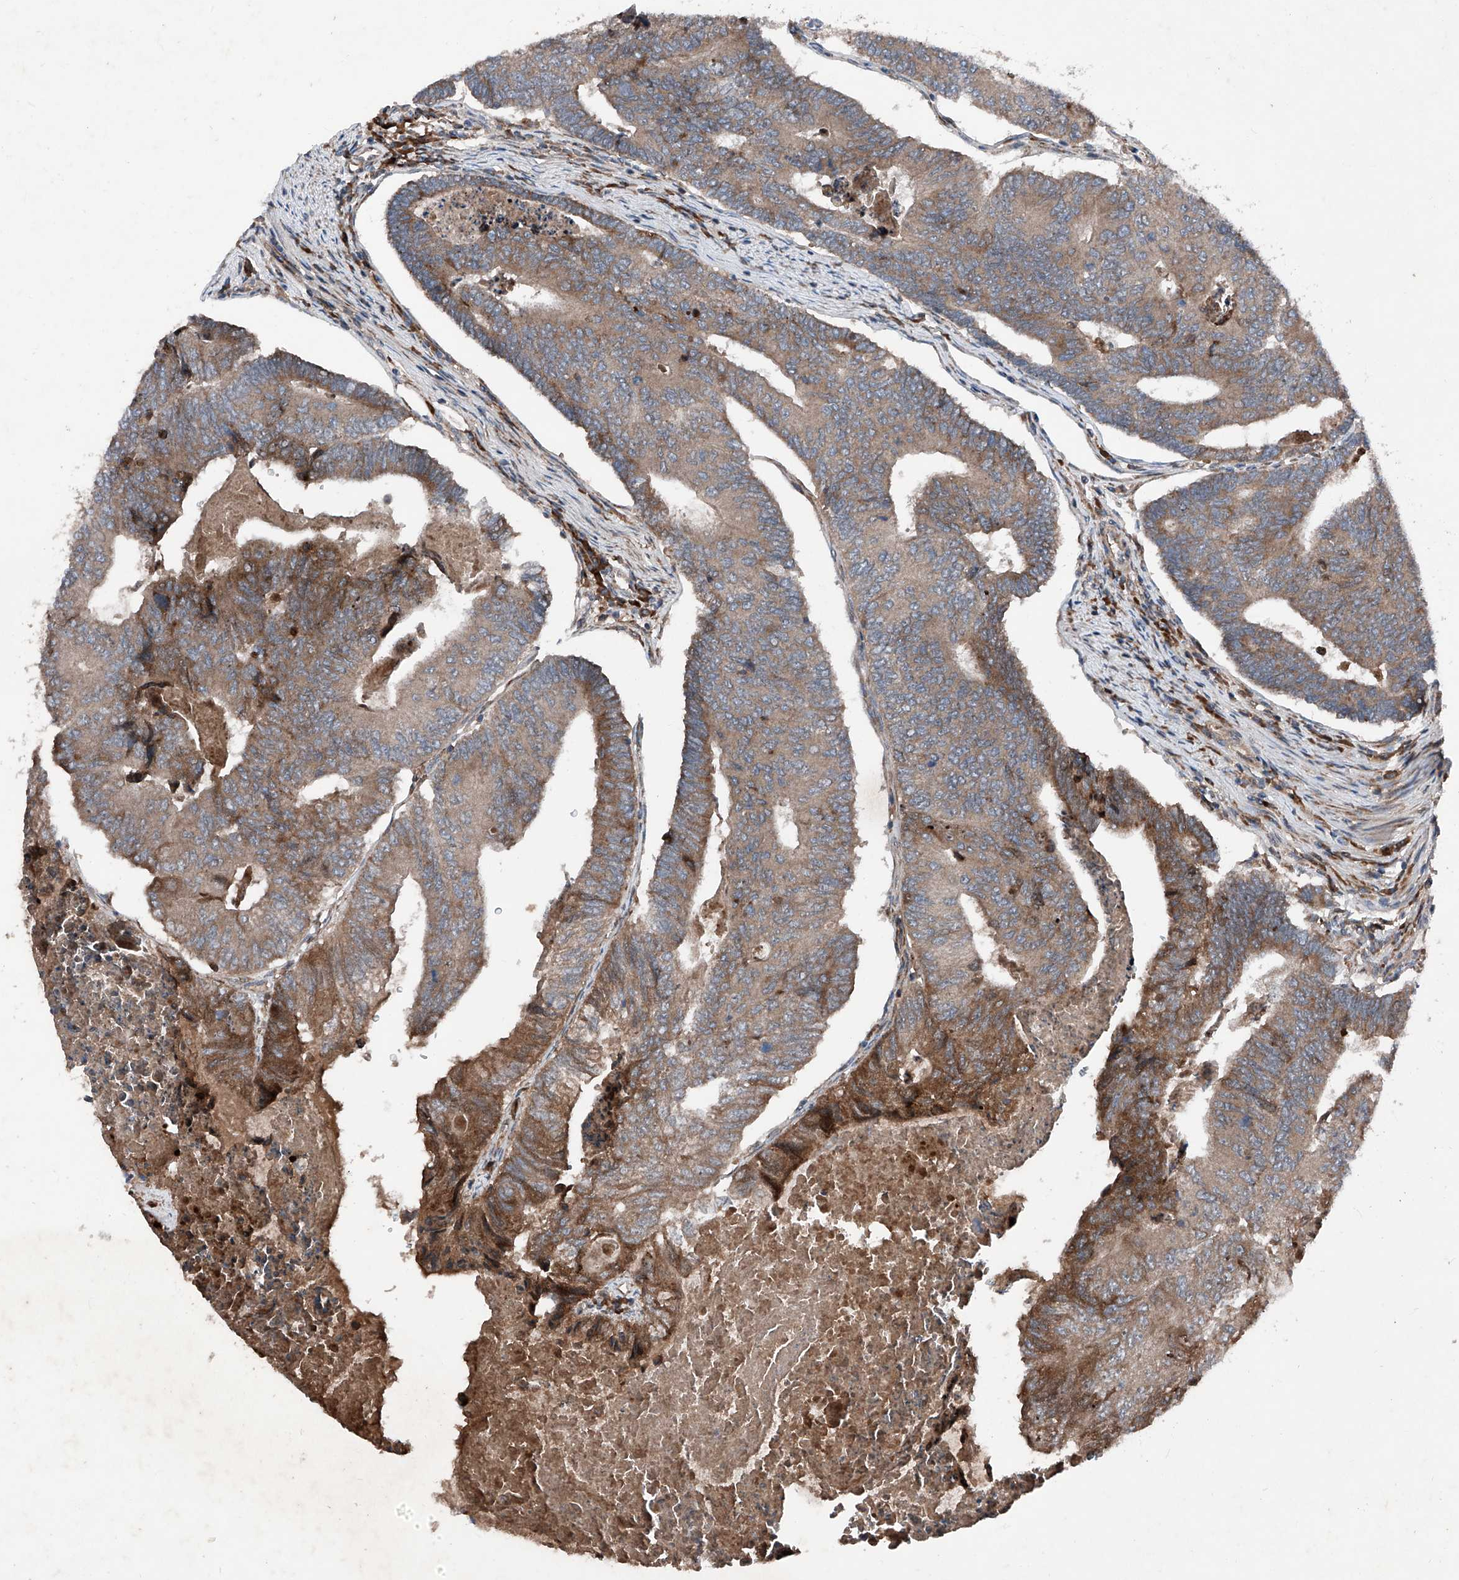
{"staining": {"intensity": "moderate", "quantity": ">75%", "location": "cytoplasmic/membranous"}, "tissue": "colorectal cancer", "cell_type": "Tumor cells", "image_type": "cancer", "snomed": [{"axis": "morphology", "description": "Adenocarcinoma, NOS"}, {"axis": "topography", "description": "Colon"}], "caption": "Colorectal cancer stained with a brown dye shows moderate cytoplasmic/membranous positive expression in about >75% of tumor cells.", "gene": "DAD1", "patient": {"sex": "female", "age": 67}}